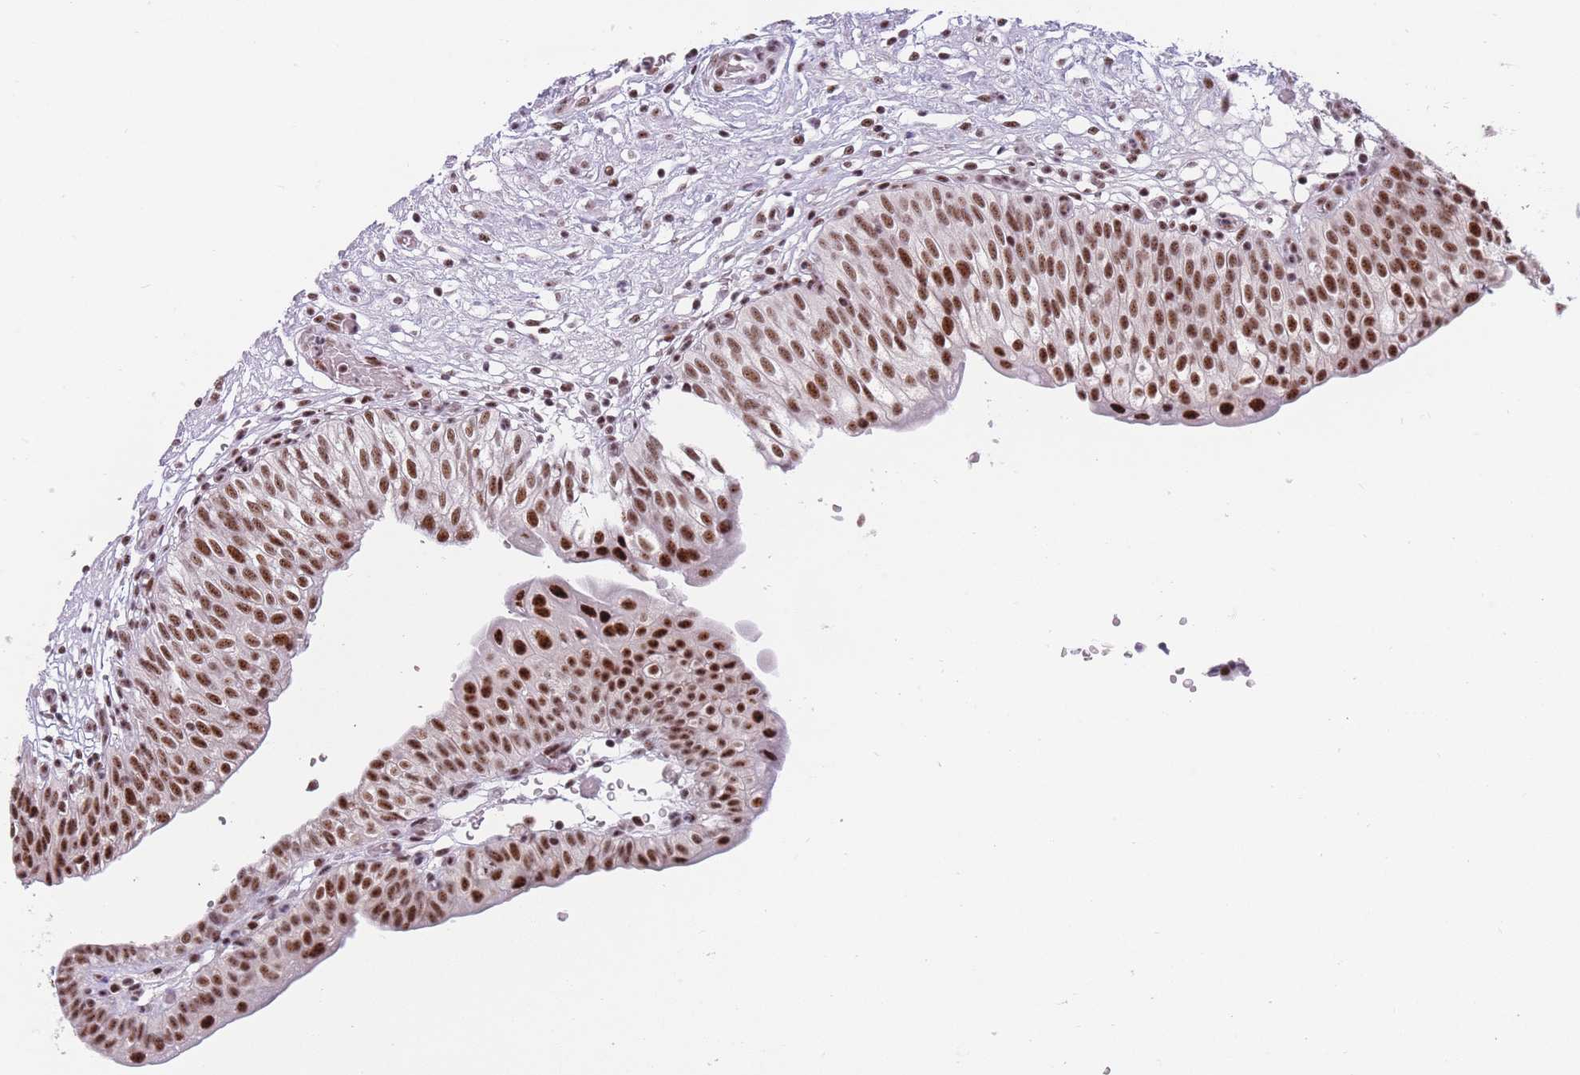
{"staining": {"intensity": "strong", "quantity": ">75%", "location": "nuclear"}, "tissue": "urinary bladder", "cell_type": "Urothelial cells", "image_type": "normal", "snomed": [{"axis": "morphology", "description": "Normal tissue, NOS"}, {"axis": "topography", "description": "Urinary bladder"}], "caption": "A brown stain highlights strong nuclear expression of a protein in urothelial cells of benign urinary bladder. (brown staining indicates protein expression, while blue staining denotes nuclei).", "gene": "TMEM35B", "patient": {"sex": "male", "age": 55}}